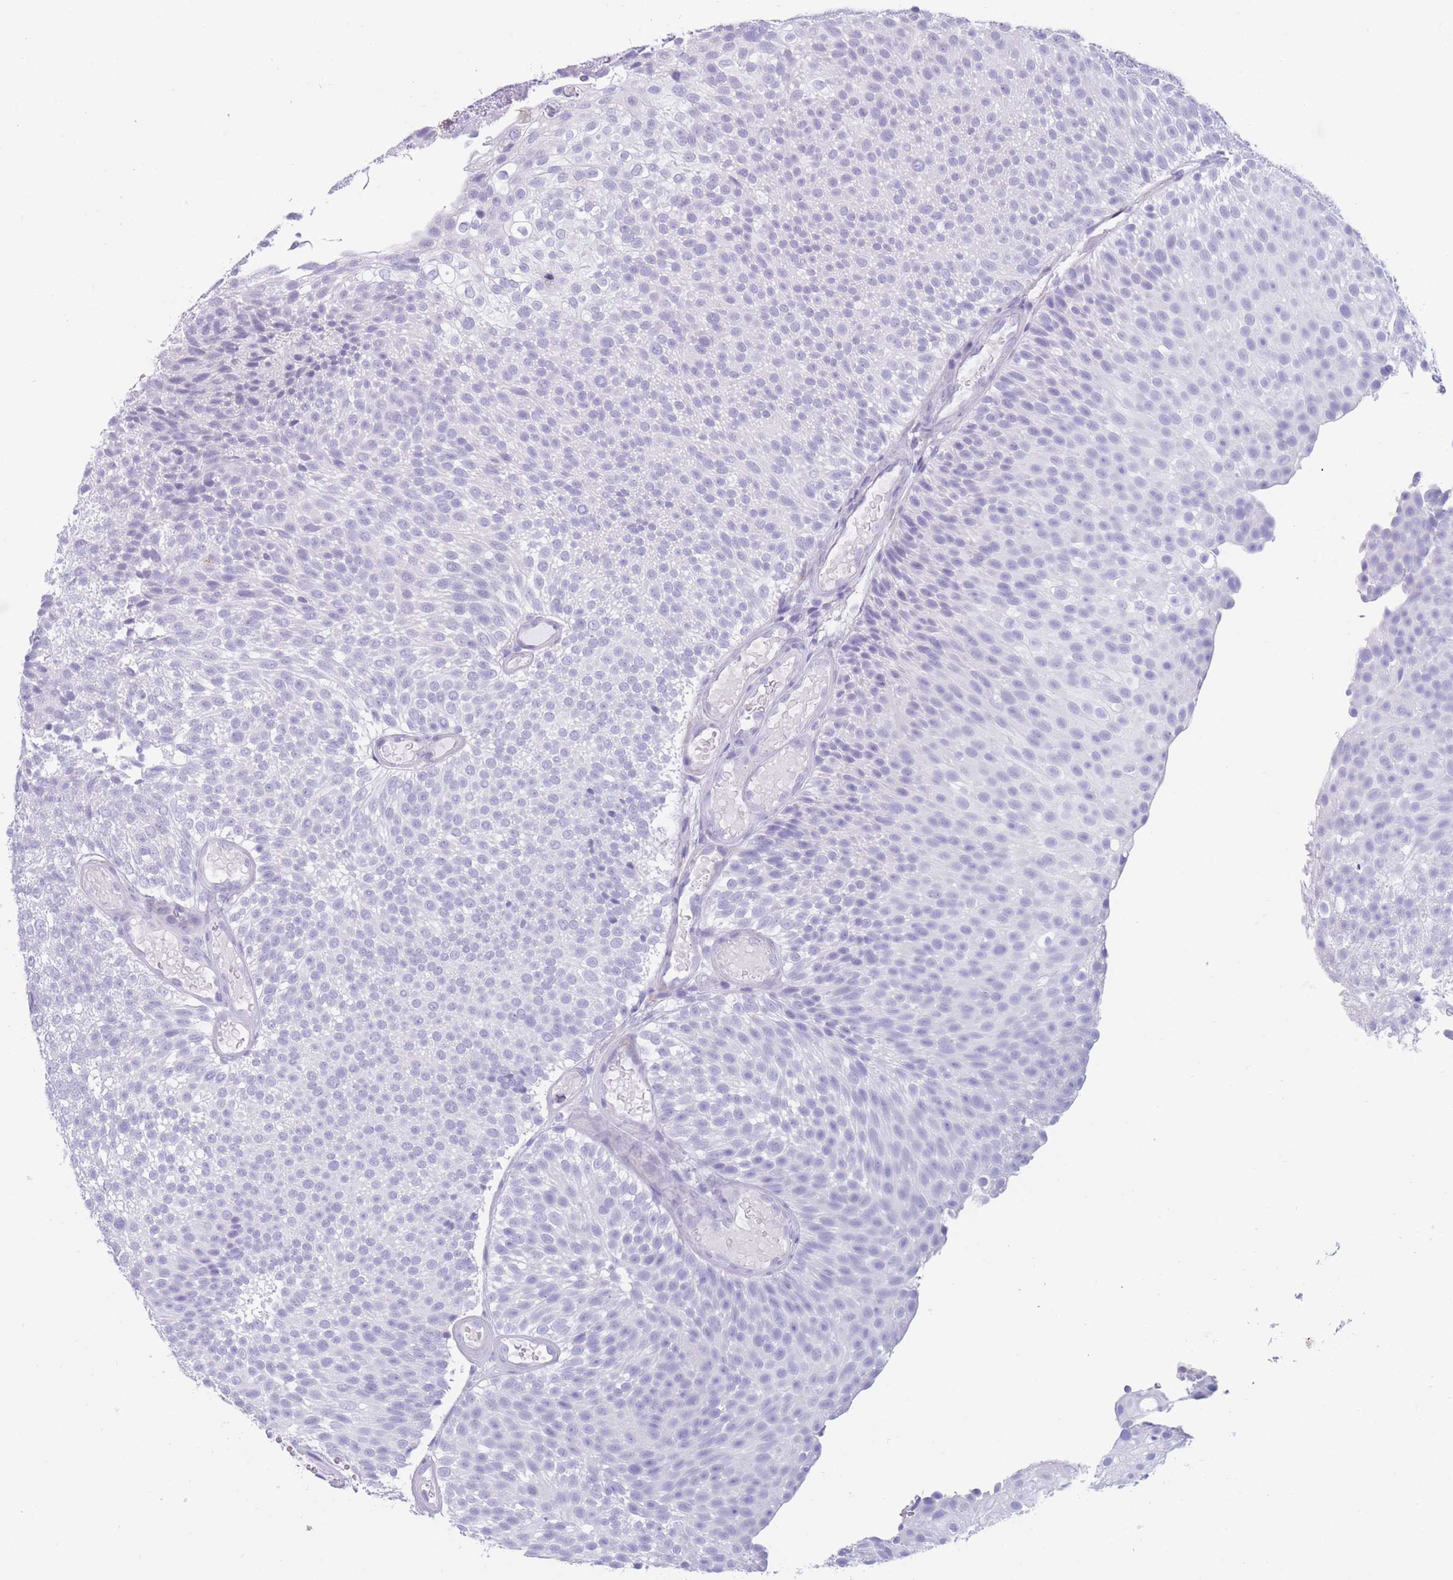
{"staining": {"intensity": "negative", "quantity": "none", "location": "none"}, "tissue": "urothelial cancer", "cell_type": "Tumor cells", "image_type": "cancer", "snomed": [{"axis": "morphology", "description": "Urothelial carcinoma, Low grade"}, {"axis": "topography", "description": "Urinary bladder"}], "caption": "This photomicrograph is of urothelial cancer stained with immunohistochemistry to label a protein in brown with the nuclei are counter-stained blue. There is no expression in tumor cells.", "gene": "COL27A1", "patient": {"sex": "male", "age": 78}}